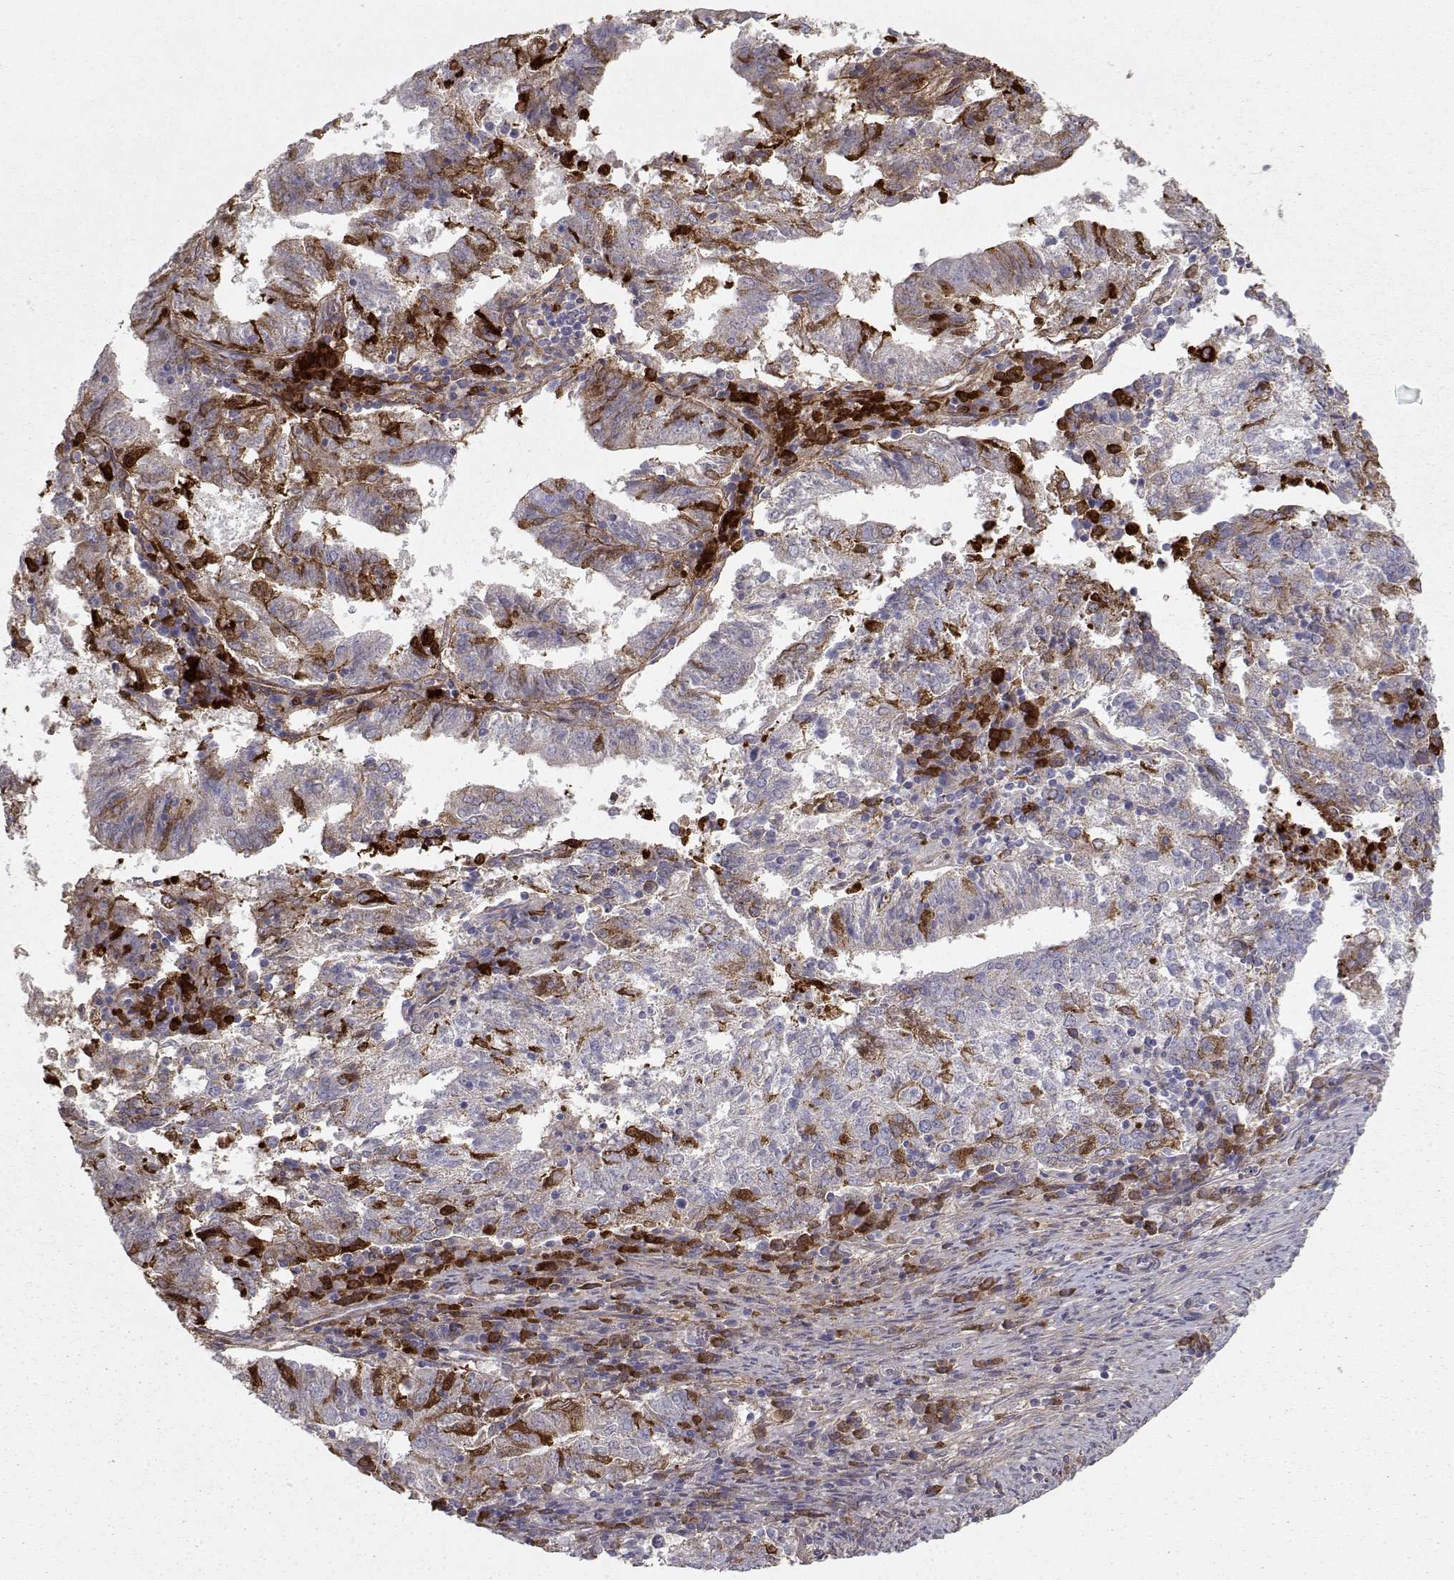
{"staining": {"intensity": "strong", "quantity": "<25%", "location": "cytoplasmic/membranous"}, "tissue": "endometrial cancer", "cell_type": "Tumor cells", "image_type": "cancer", "snomed": [{"axis": "morphology", "description": "Adenocarcinoma, NOS"}, {"axis": "topography", "description": "Endometrium"}], "caption": "Human endometrial cancer (adenocarcinoma) stained with a protein marker reveals strong staining in tumor cells.", "gene": "LAMB3", "patient": {"sex": "female", "age": 82}}